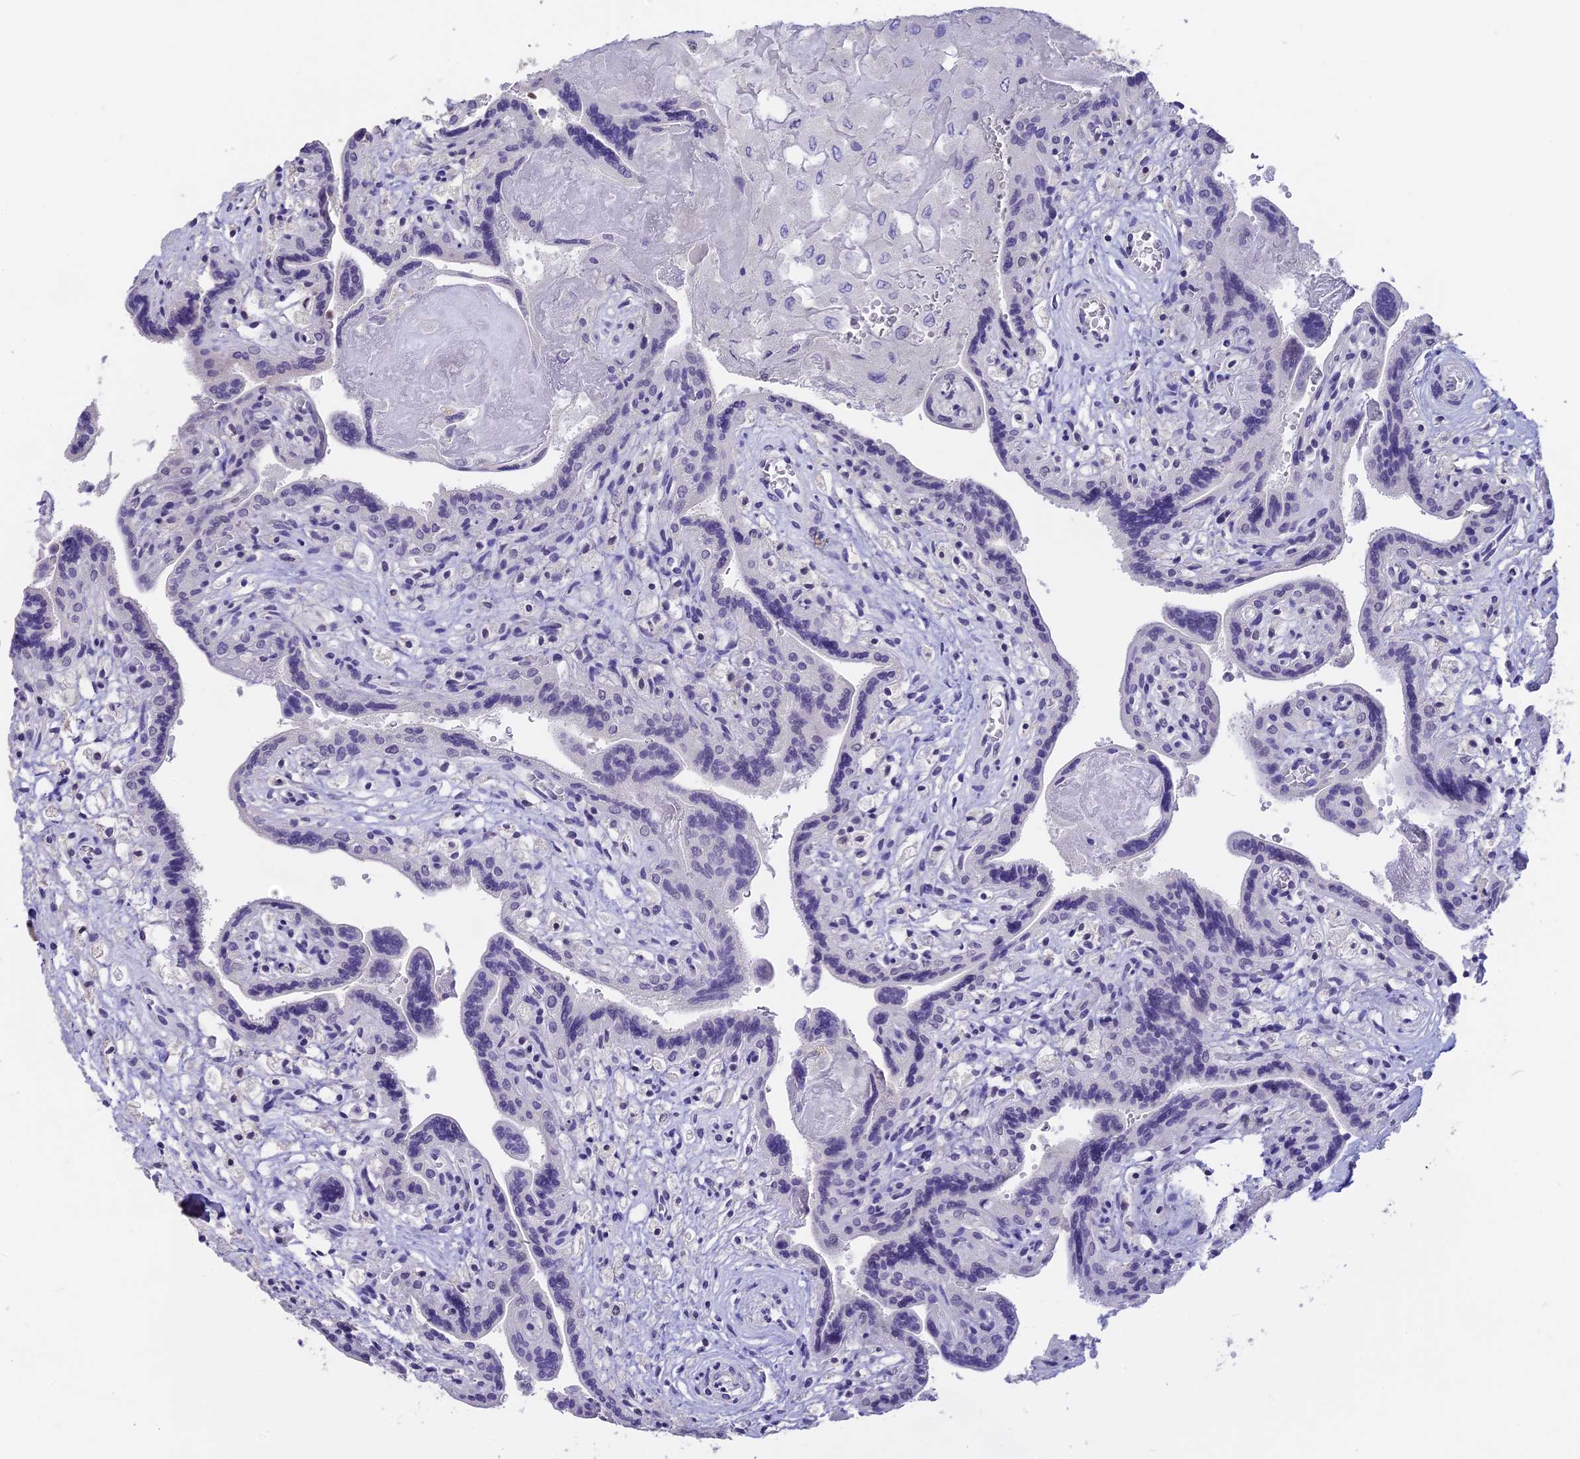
{"staining": {"intensity": "negative", "quantity": "none", "location": "none"}, "tissue": "placenta", "cell_type": "Decidual cells", "image_type": "normal", "snomed": [{"axis": "morphology", "description": "Normal tissue, NOS"}, {"axis": "topography", "description": "Placenta"}], "caption": "Human placenta stained for a protein using immunohistochemistry (IHC) displays no staining in decidual cells.", "gene": "SETD2", "patient": {"sex": "female", "age": 37}}